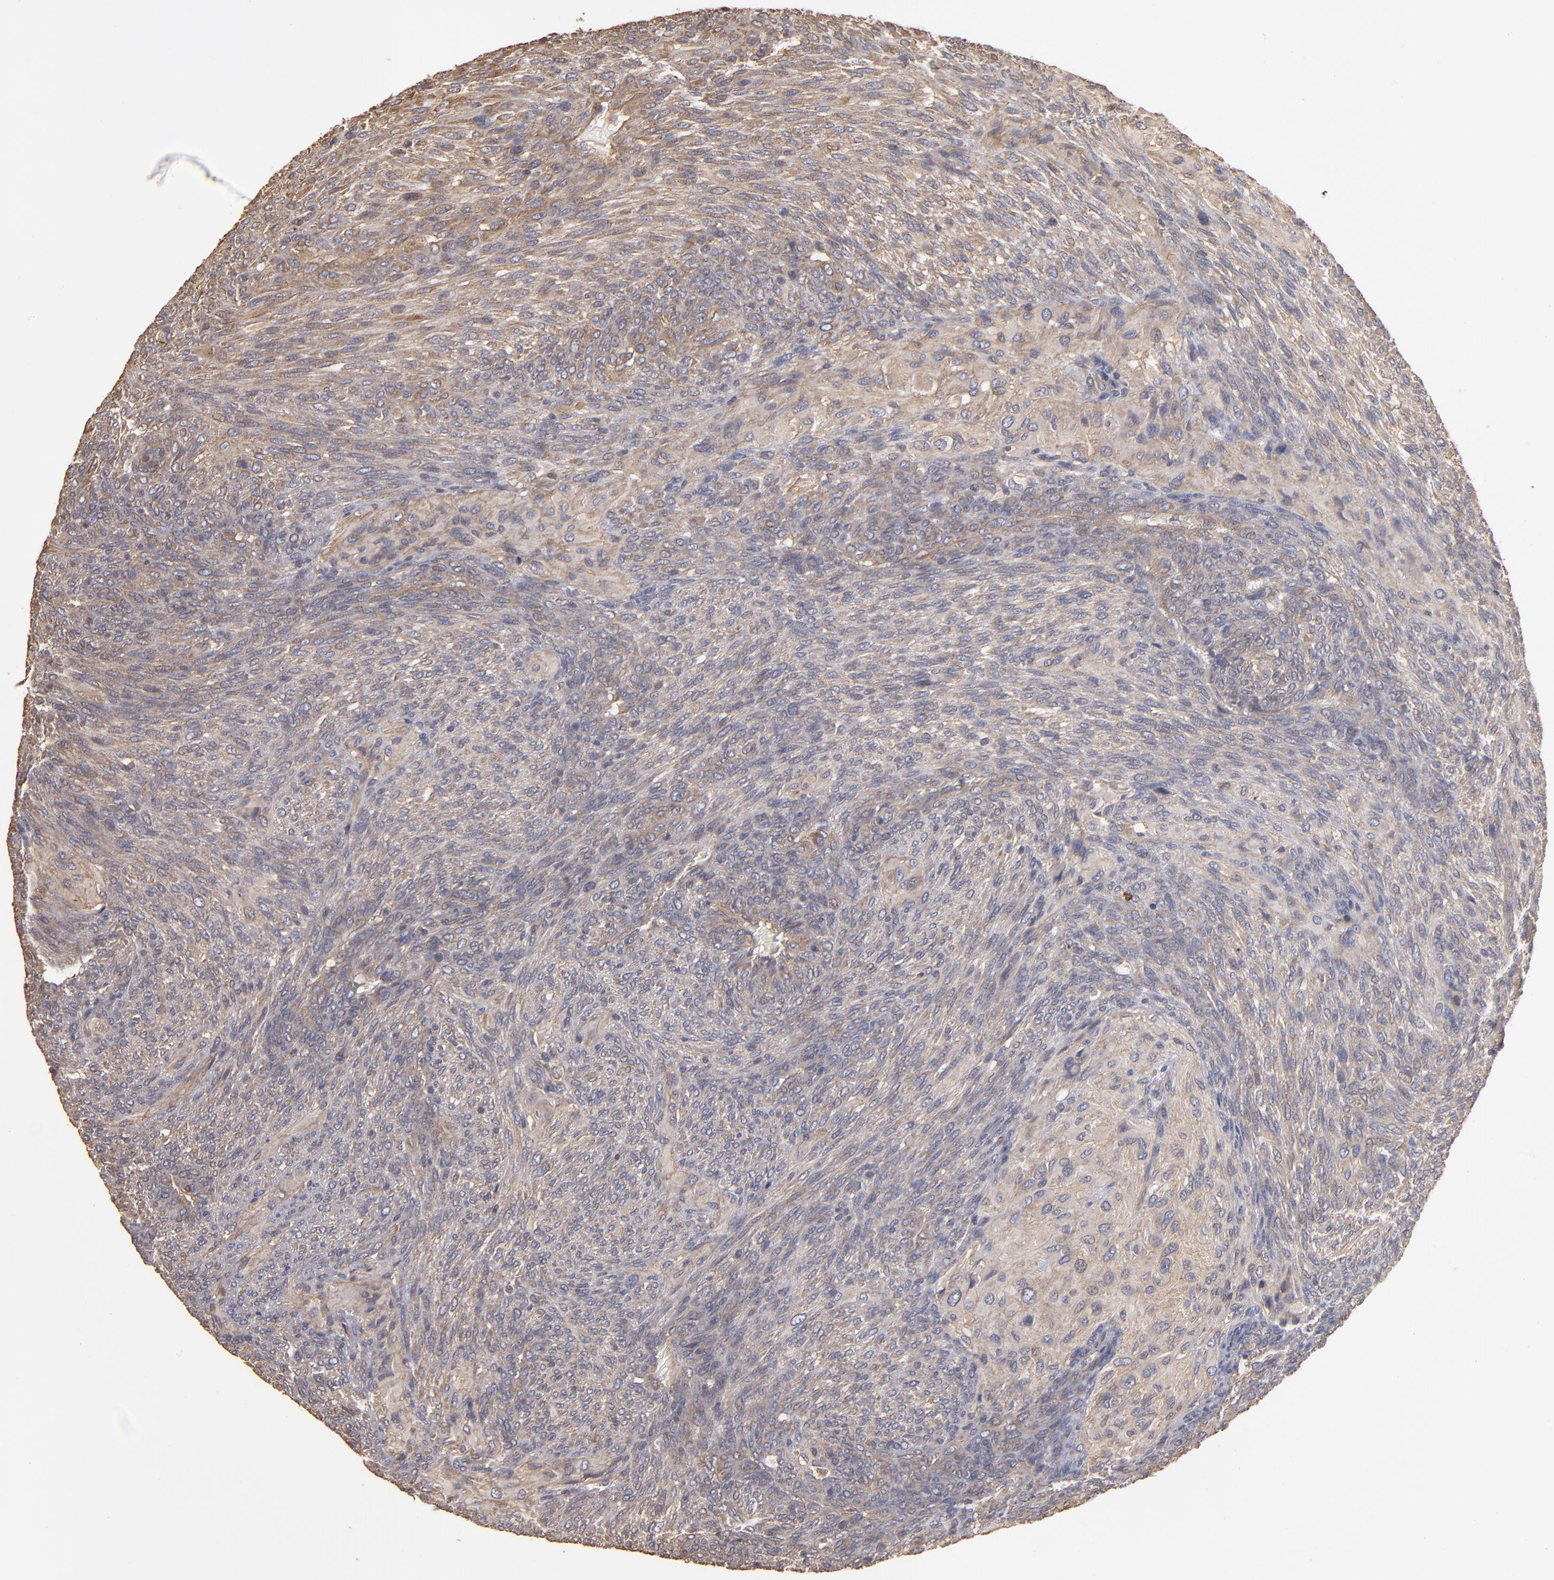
{"staining": {"intensity": "weak", "quantity": ">75%", "location": "cytoplasmic/membranous"}, "tissue": "glioma", "cell_type": "Tumor cells", "image_type": "cancer", "snomed": [{"axis": "morphology", "description": "Glioma, malignant, High grade"}, {"axis": "topography", "description": "Cerebral cortex"}], "caption": "Immunohistochemistry image of neoplastic tissue: malignant high-grade glioma stained using immunohistochemistry (IHC) displays low levels of weak protein expression localized specifically in the cytoplasmic/membranous of tumor cells, appearing as a cytoplasmic/membranous brown color.", "gene": "DMD", "patient": {"sex": "female", "age": 55}}